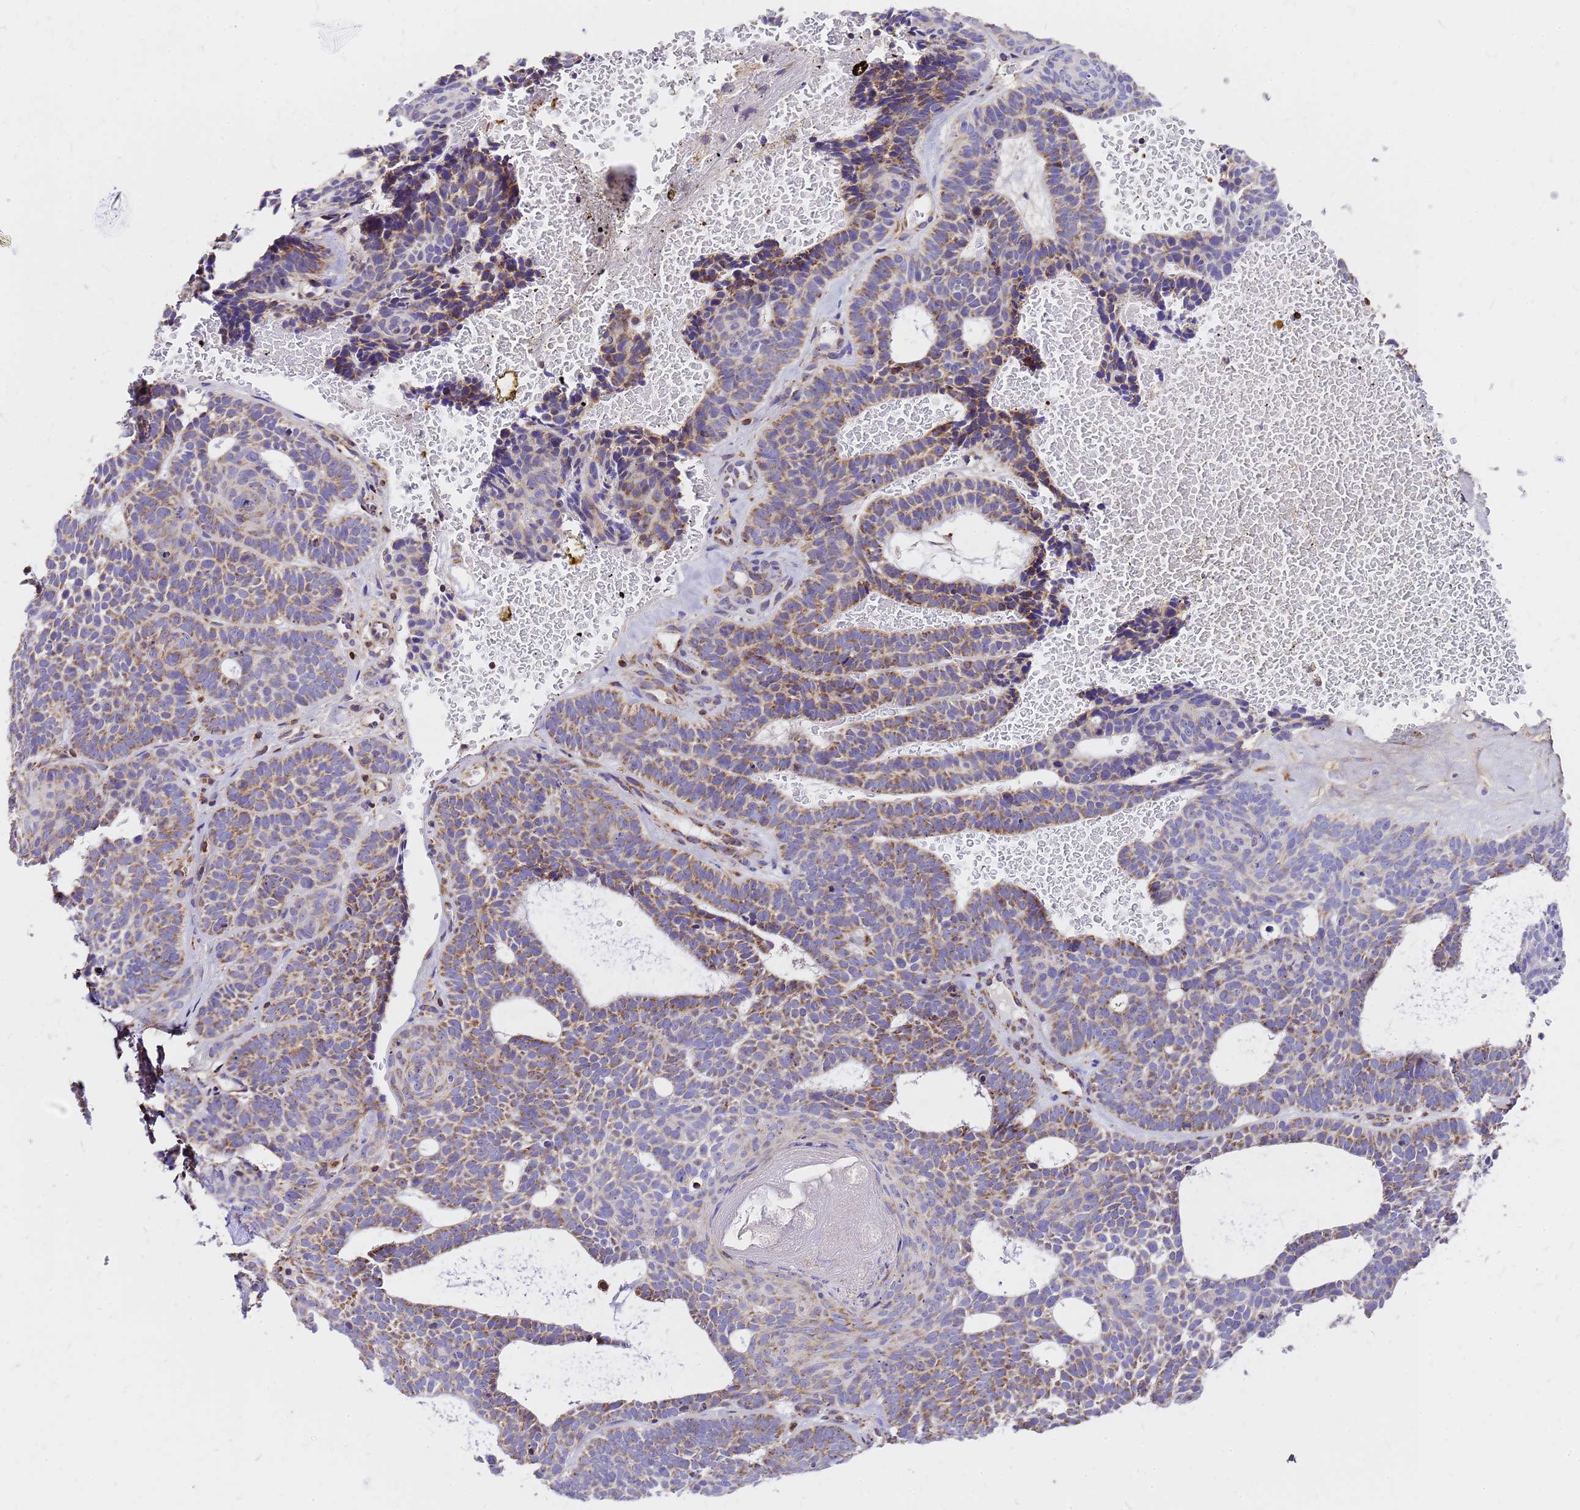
{"staining": {"intensity": "moderate", "quantity": "25%-75%", "location": "cytoplasmic/membranous"}, "tissue": "skin cancer", "cell_type": "Tumor cells", "image_type": "cancer", "snomed": [{"axis": "morphology", "description": "Basal cell carcinoma"}, {"axis": "topography", "description": "Skin"}], "caption": "The histopathology image demonstrates immunohistochemical staining of basal cell carcinoma (skin). There is moderate cytoplasmic/membranous expression is identified in approximately 25%-75% of tumor cells.", "gene": "MRPS26", "patient": {"sex": "male", "age": 85}}